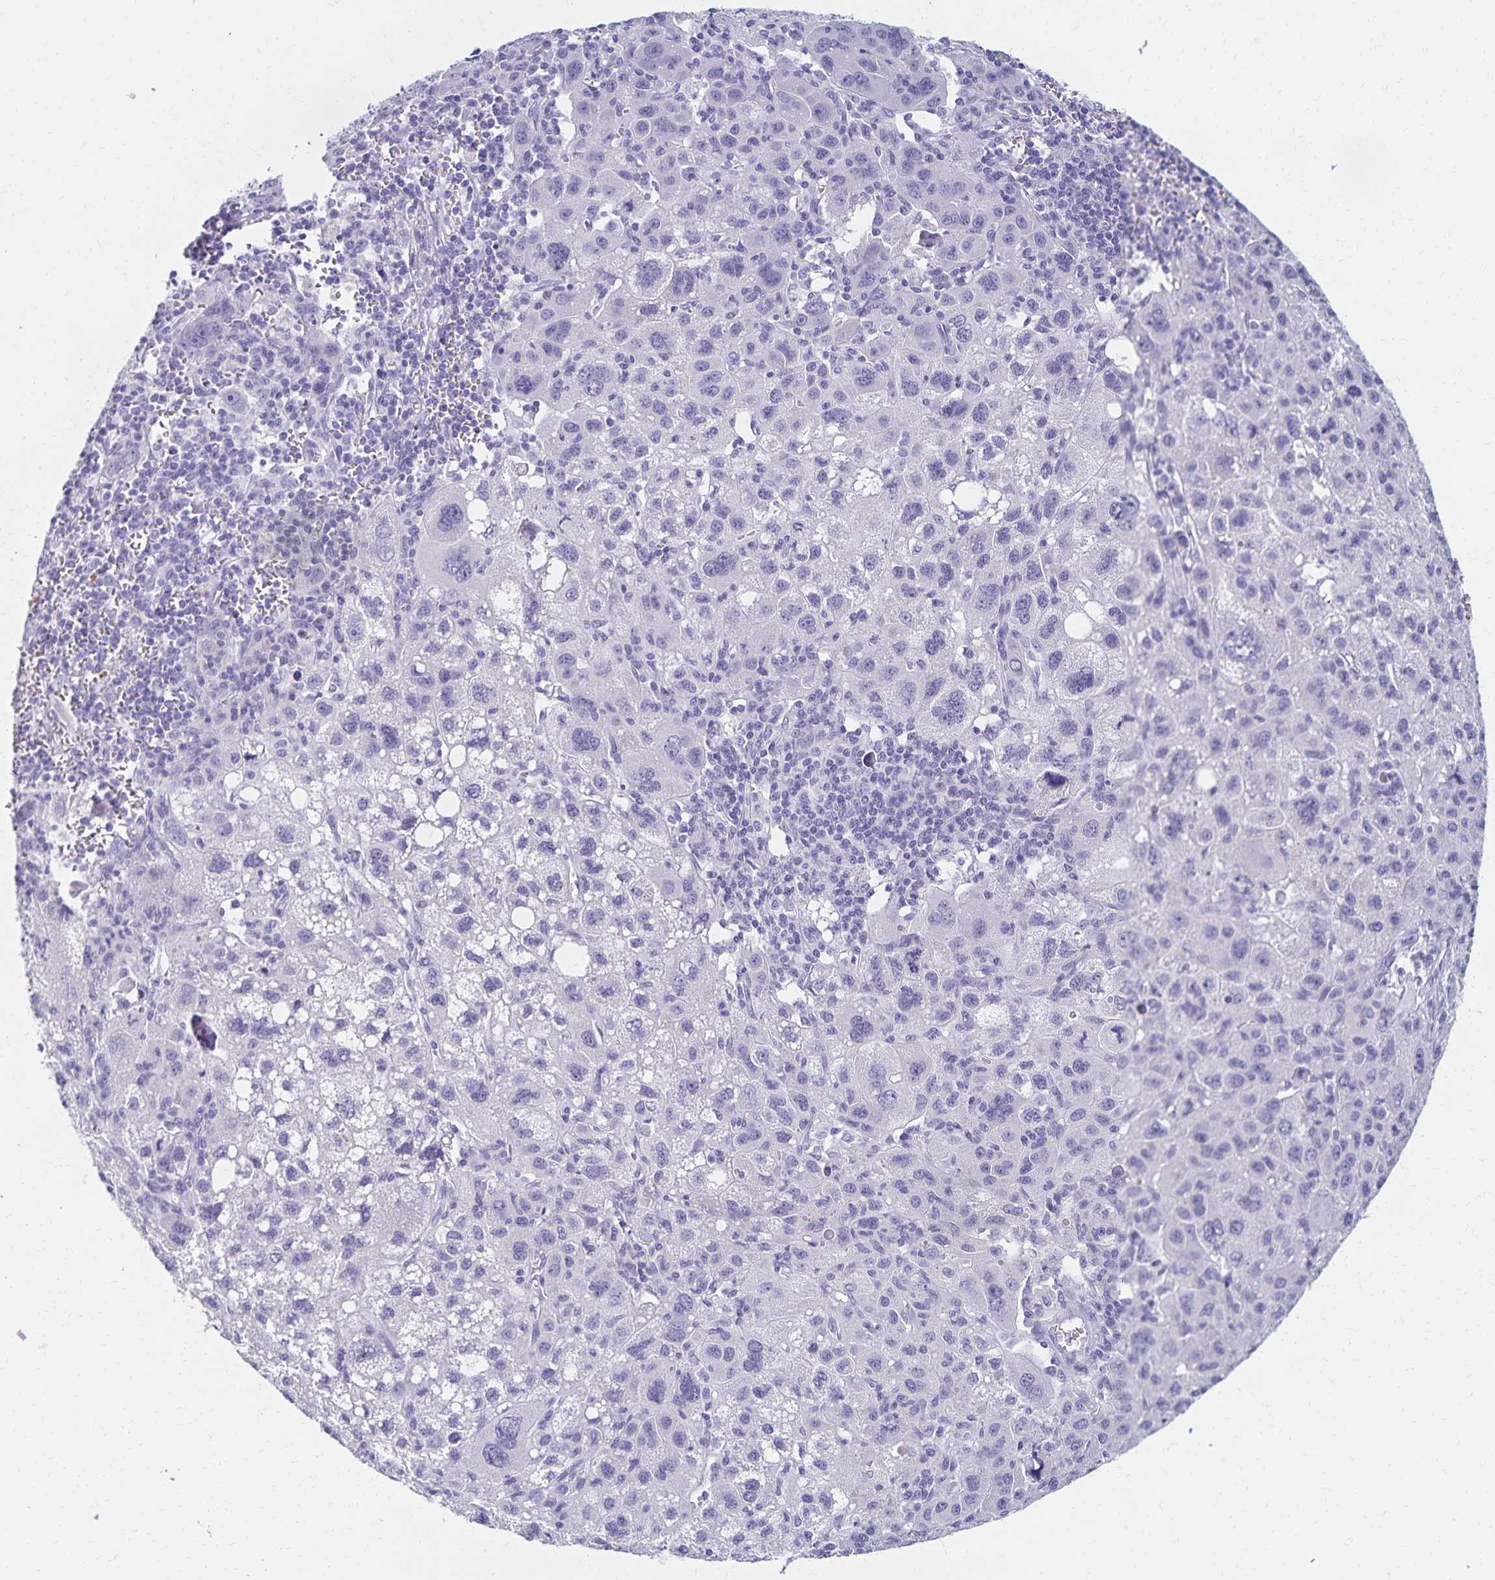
{"staining": {"intensity": "negative", "quantity": "none", "location": "none"}, "tissue": "liver cancer", "cell_type": "Tumor cells", "image_type": "cancer", "snomed": [{"axis": "morphology", "description": "Carcinoma, Hepatocellular, NOS"}, {"axis": "topography", "description": "Liver"}], "caption": "Immunohistochemistry (IHC) photomicrograph of human hepatocellular carcinoma (liver) stained for a protein (brown), which reveals no staining in tumor cells.", "gene": "C2orf50", "patient": {"sex": "female", "age": 77}}